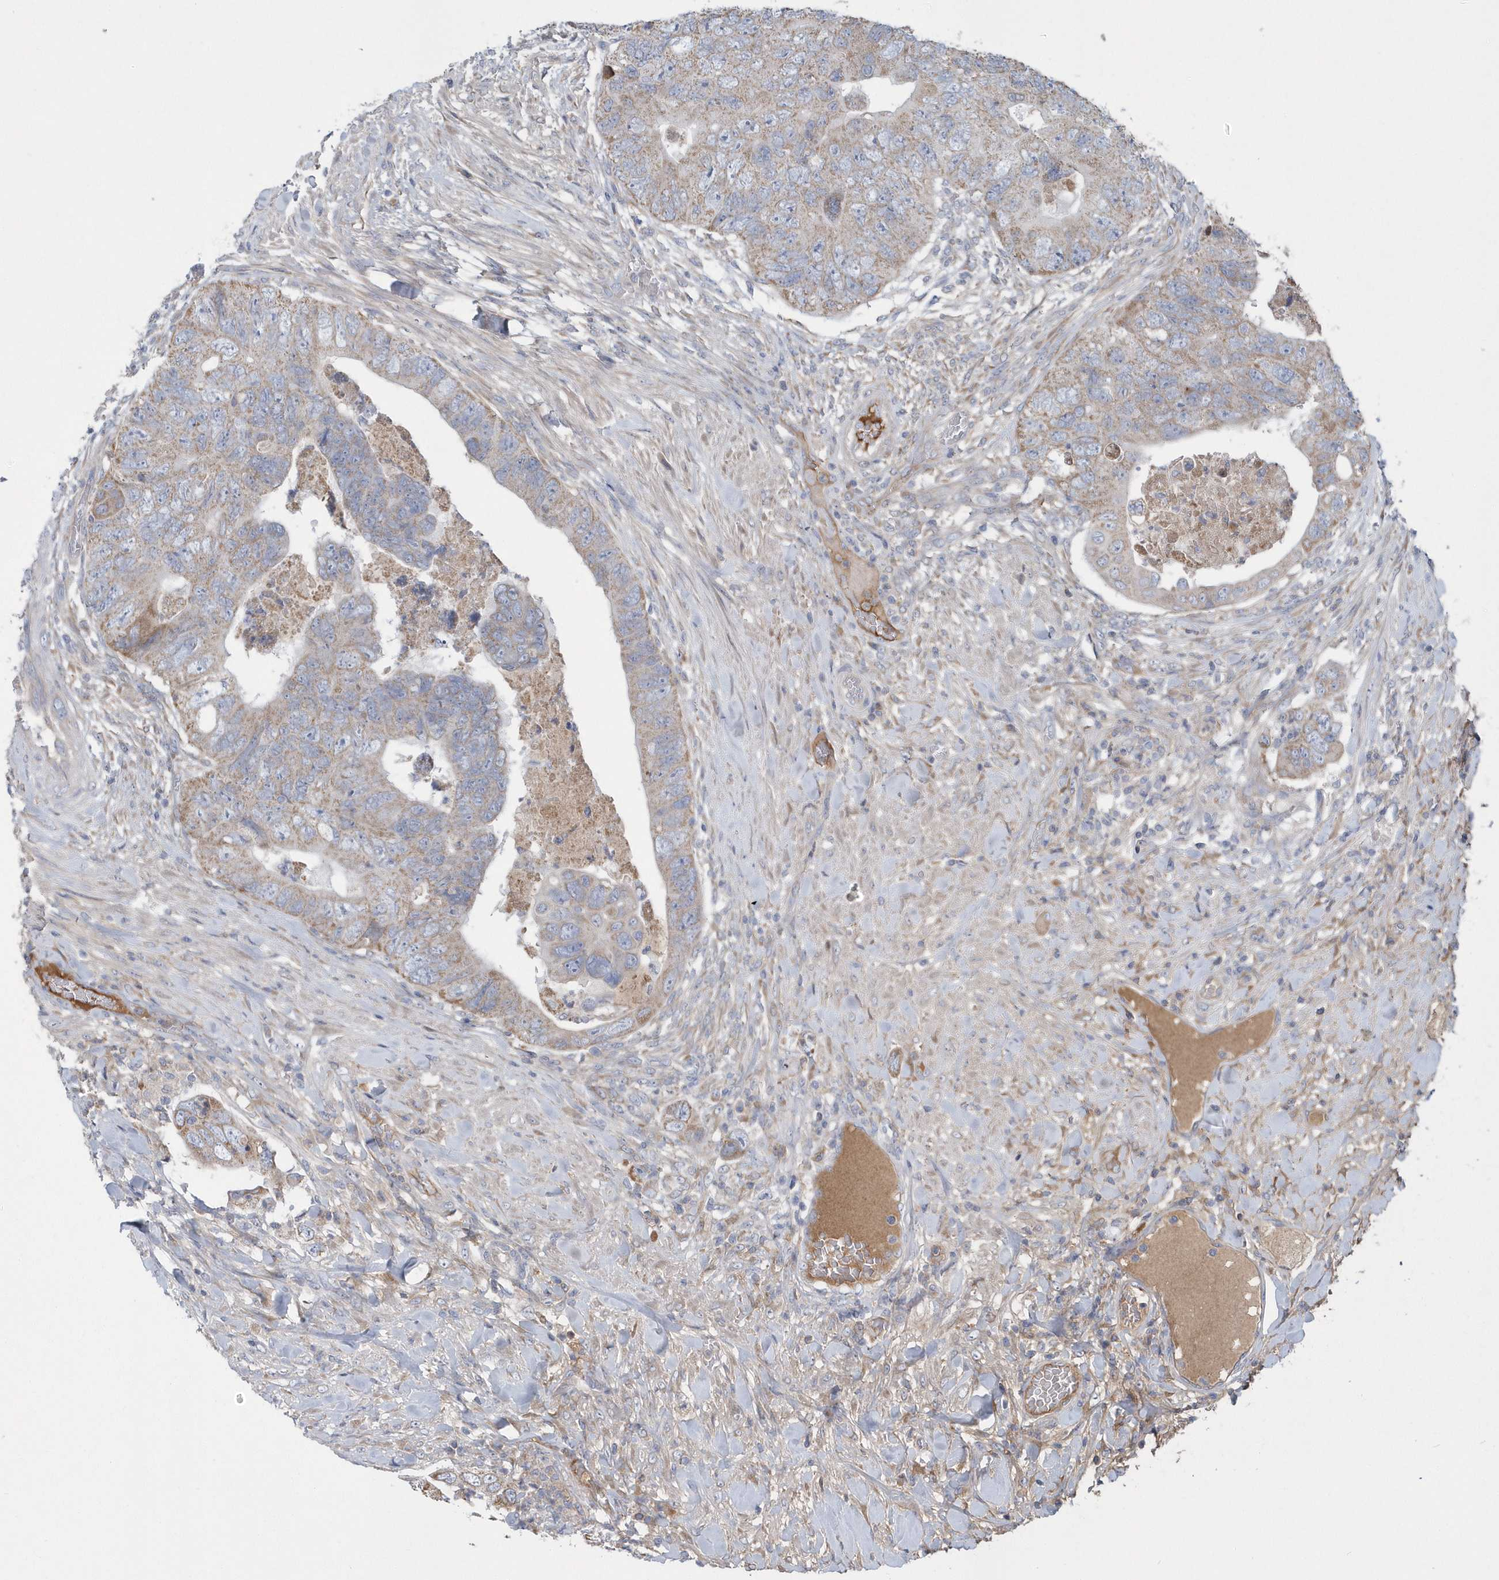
{"staining": {"intensity": "weak", "quantity": "25%-75%", "location": "cytoplasmic/membranous"}, "tissue": "colorectal cancer", "cell_type": "Tumor cells", "image_type": "cancer", "snomed": [{"axis": "morphology", "description": "Adenocarcinoma, NOS"}, {"axis": "topography", "description": "Rectum"}], "caption": "This histopathology image exhibits immunohistochemistry (IHC) staining of human colorectal adenocarcinoma, with low weak cytoplasmic/membranous staining in approximately 25%-75% of tumor cells.", "gene": "SPATA18", "patient": {"sex": "male", "age": 63}}